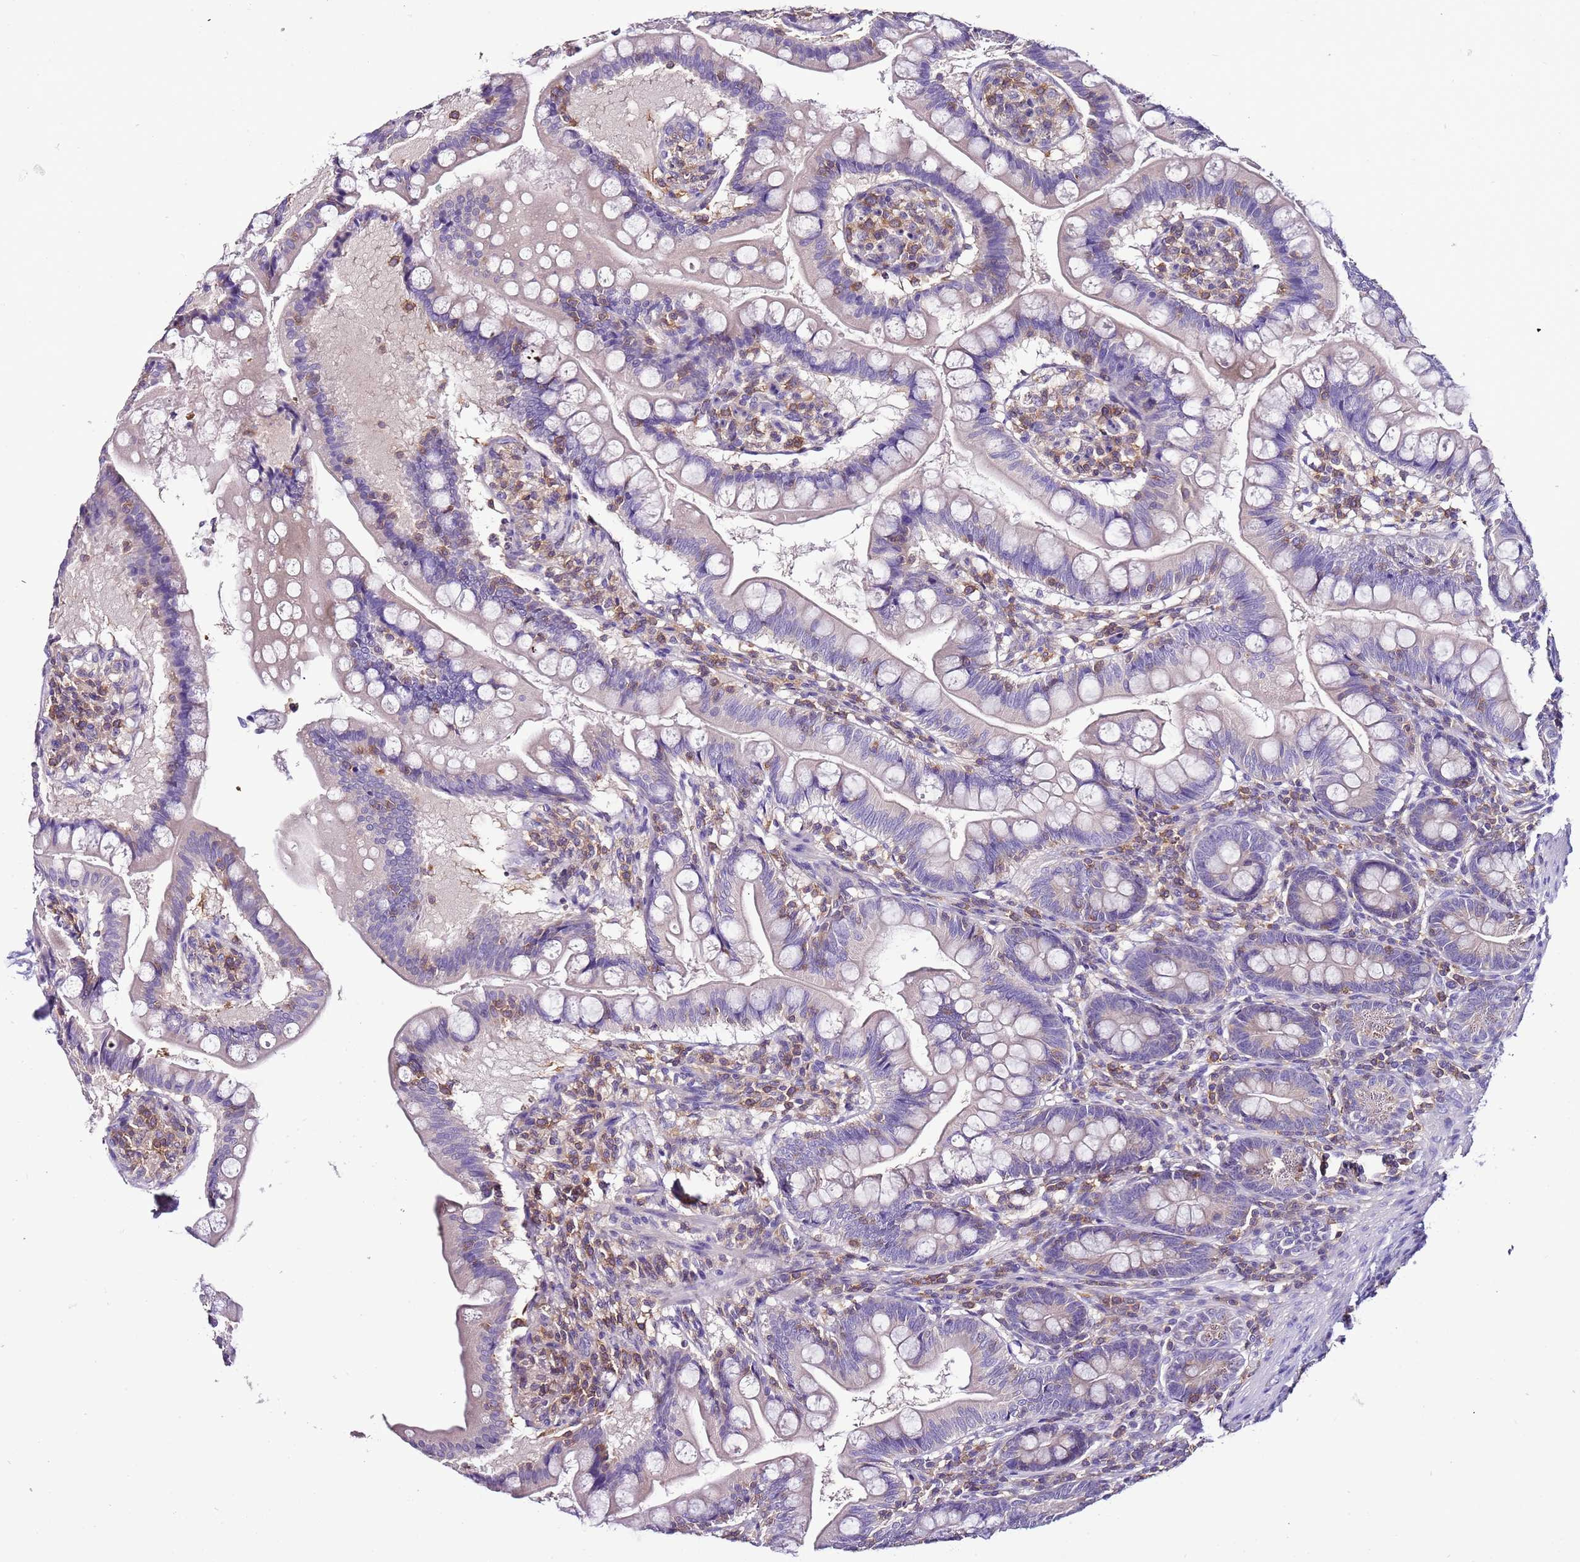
{"staining": {"intensity": "negative", "quantity": "none", "location": "none"}, "tissue": "small intestine", "cell_type": "Glandular cells", "image_type": "normal", "snomed": [{"axis": "morphology", "description": "Normal tissue, NOS"}, {"axis": "topography", "description": "Small intestine"}], "caption": "Small intestine stained for a protein using IHC reveals no positivity glandular cells.", "gene": "IGIP", "patient": {"sex": "male", "age": 7}}